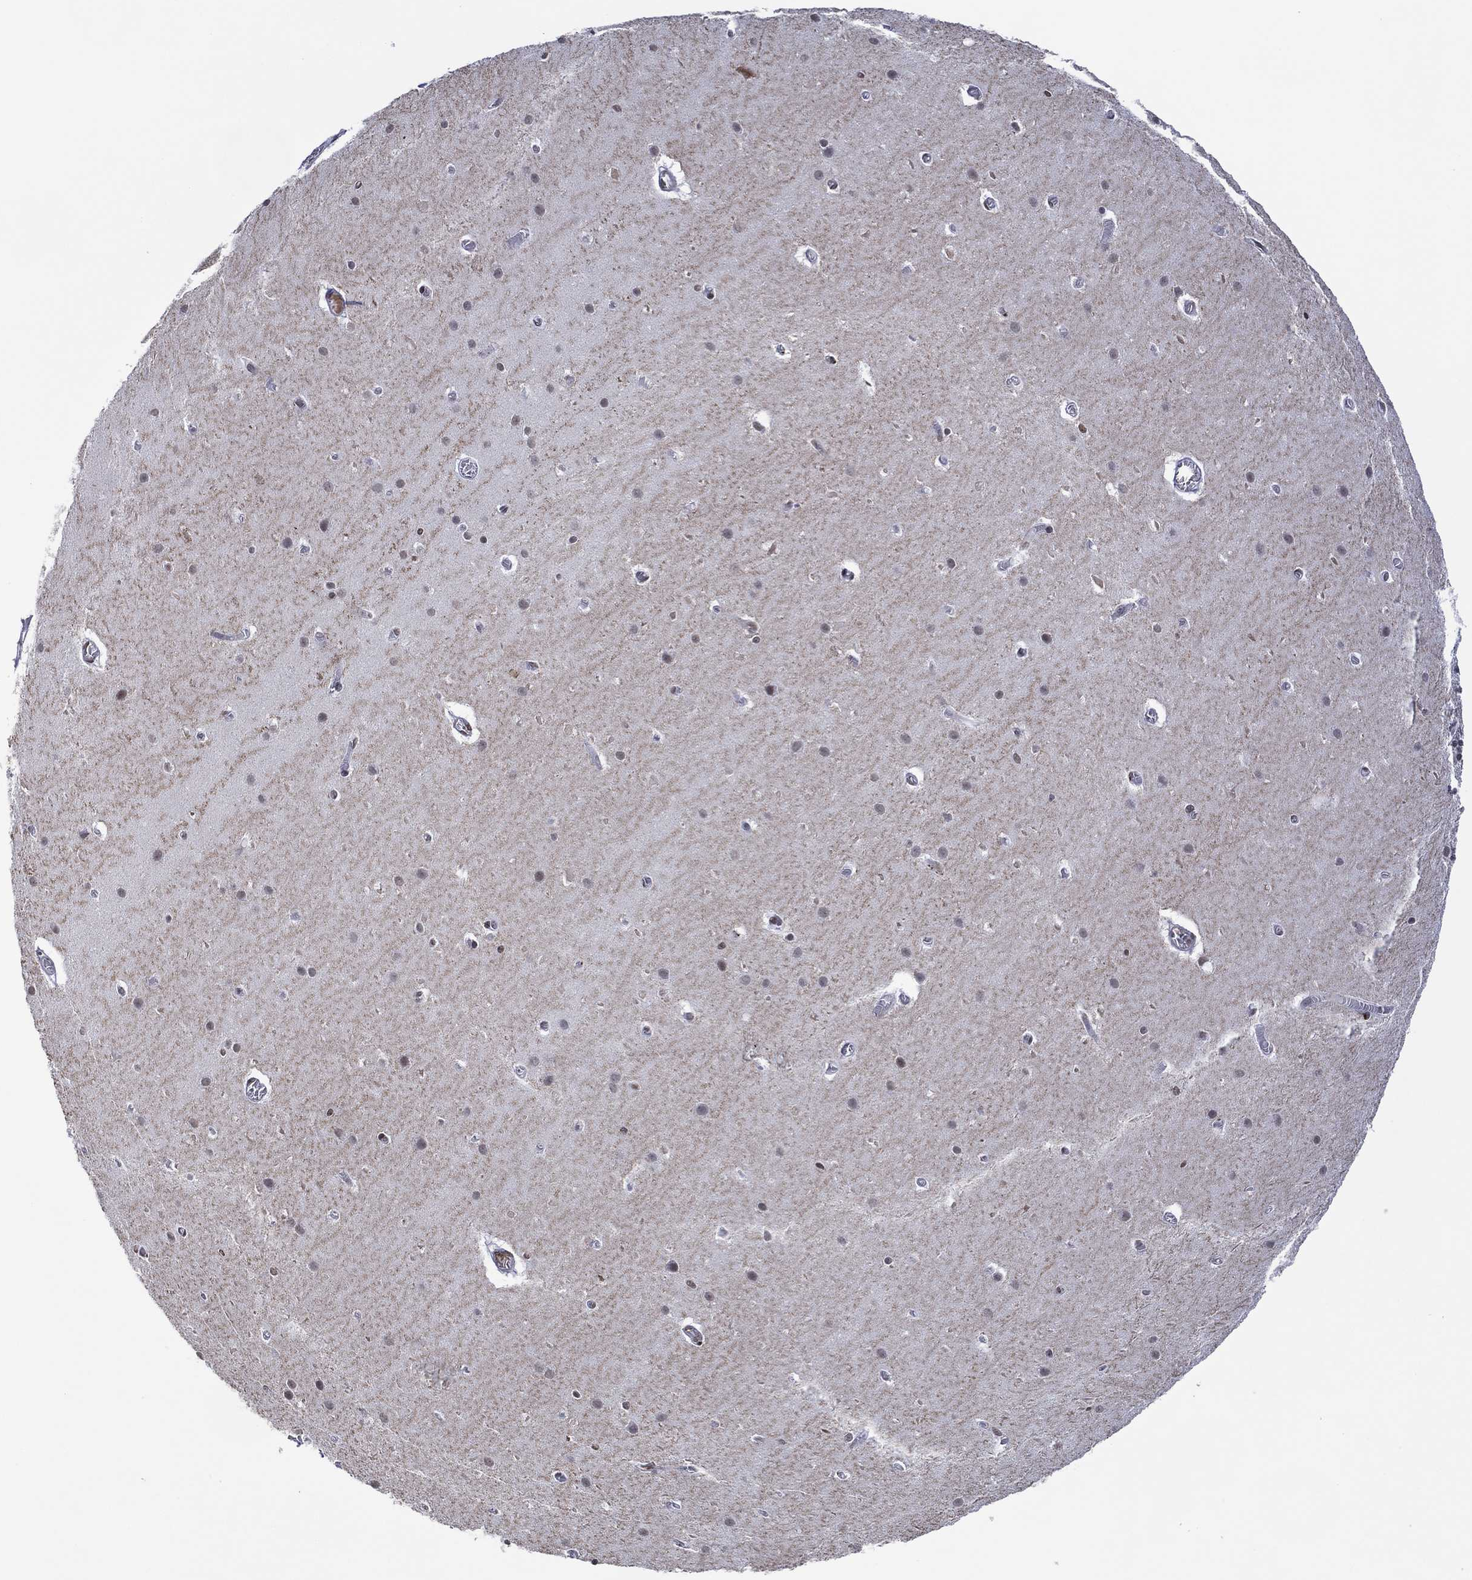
{"staining": {"intensity": "negative", "quantity": "none", "location": "none"}, "tissue": "cerebellum", "cell_type": "Cells in granular layer", "image_type": "normal", "snomed": [{"axis": "morphology", "description": "Normal tissue, NOS"}, {"axis": "topography", "description": "Cerebellum"}], "caption": "Cerebellum was stained to show a protein in brown. There is no significant staining in cells in granular layer. (DAB IHC, high magnification).", "gene": "EHMT1", "patient": {"sex": "male", "age": 70}}